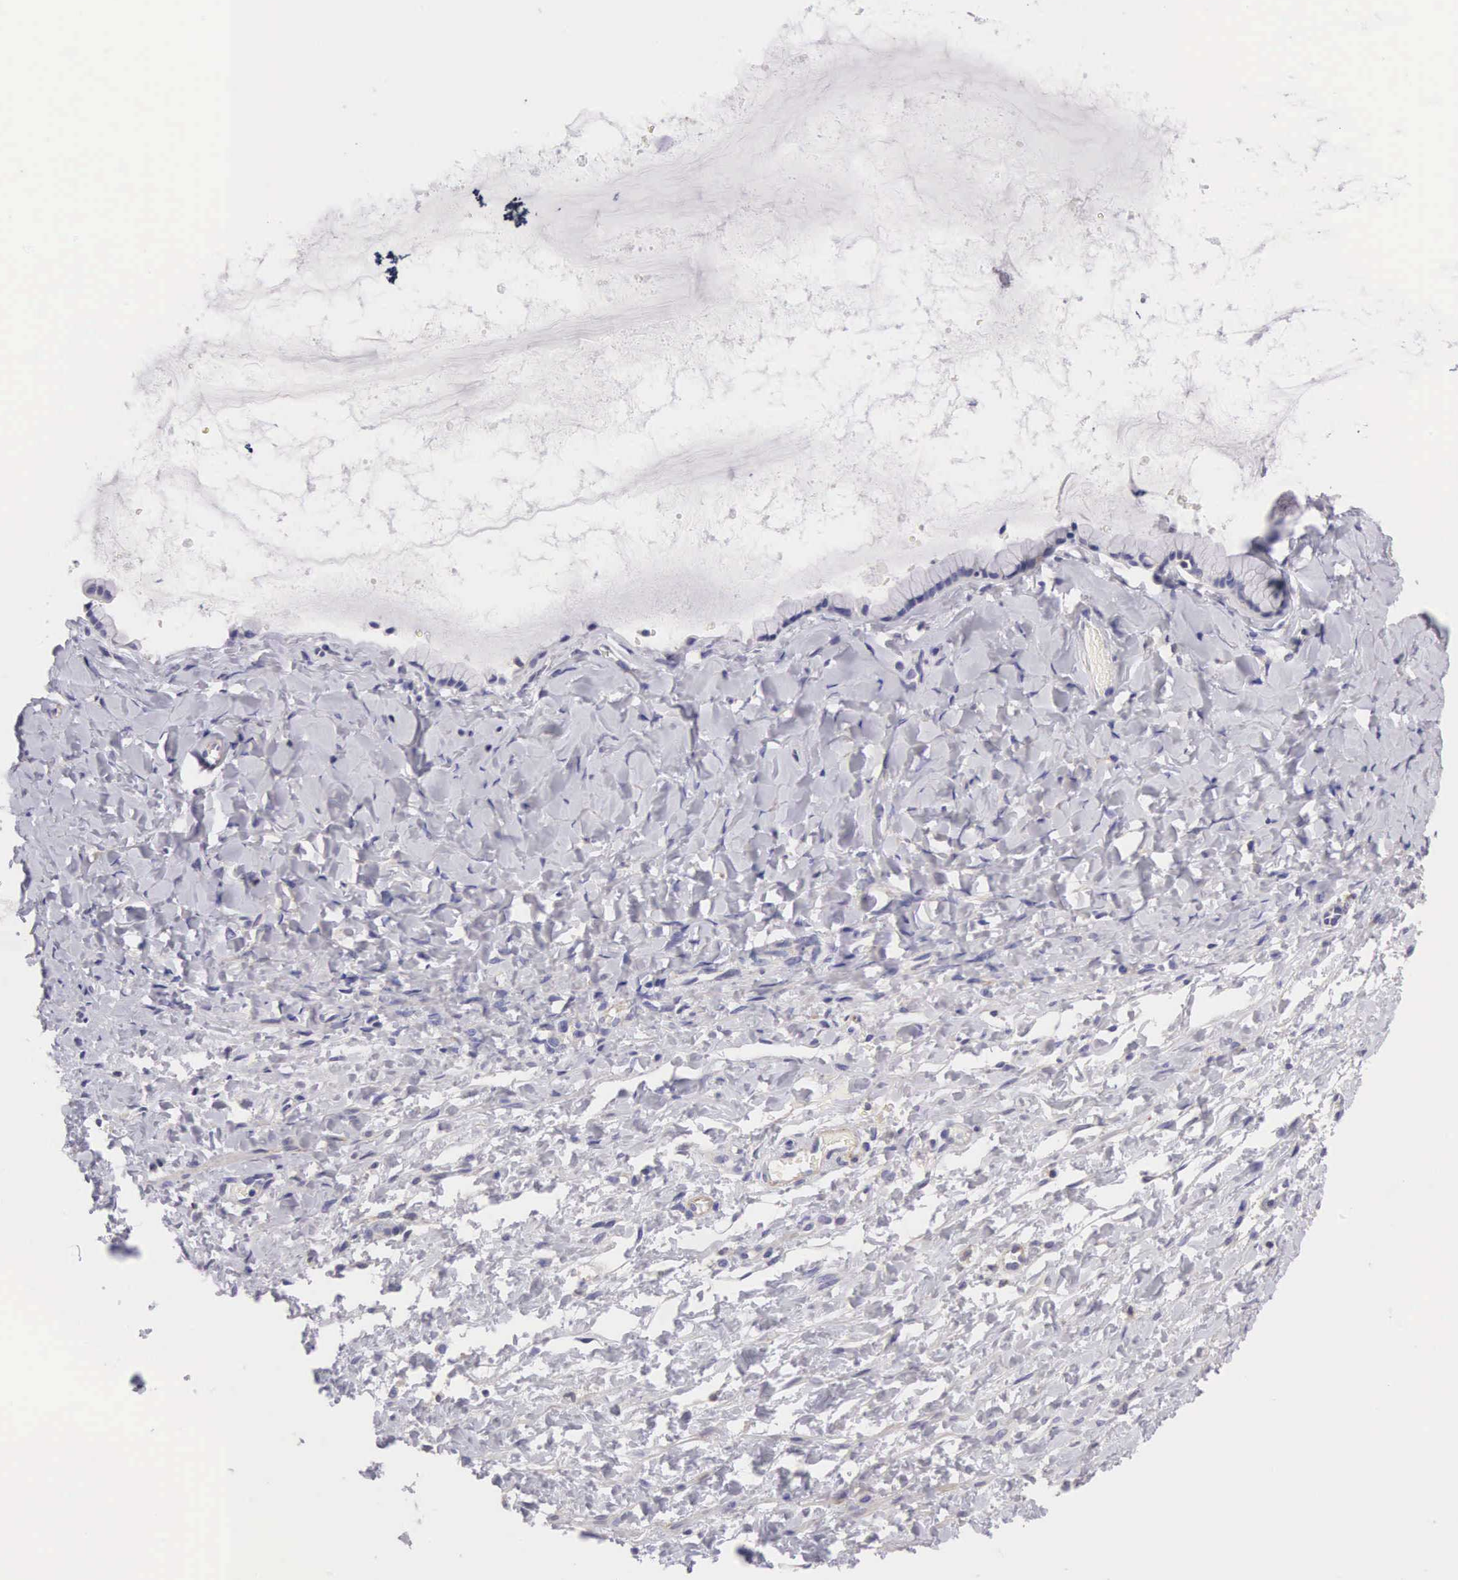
{"staining": {"intensity": "moderate", "quantity": "25%-75%", "location": "cytoplasmic/membranous"}, "tissue": "ovarian cancer", "cell_type": "Tumor cells", "image_type": "cancer", "snomed": [{"axis": "morphology", "description": "Cystadenocarcinoma, mucinous, NOS"}, {"axis": "topography", "description": "Ovary"}], "caption": "Moderate cytoplasmic/membranous protein positivity is seen in about 25%-75% of tumor cells in ovarian mucinous cystadenocarcinoma.", "gene": "OSBPL3", "patient": {"sex": "female", "age": 41}}